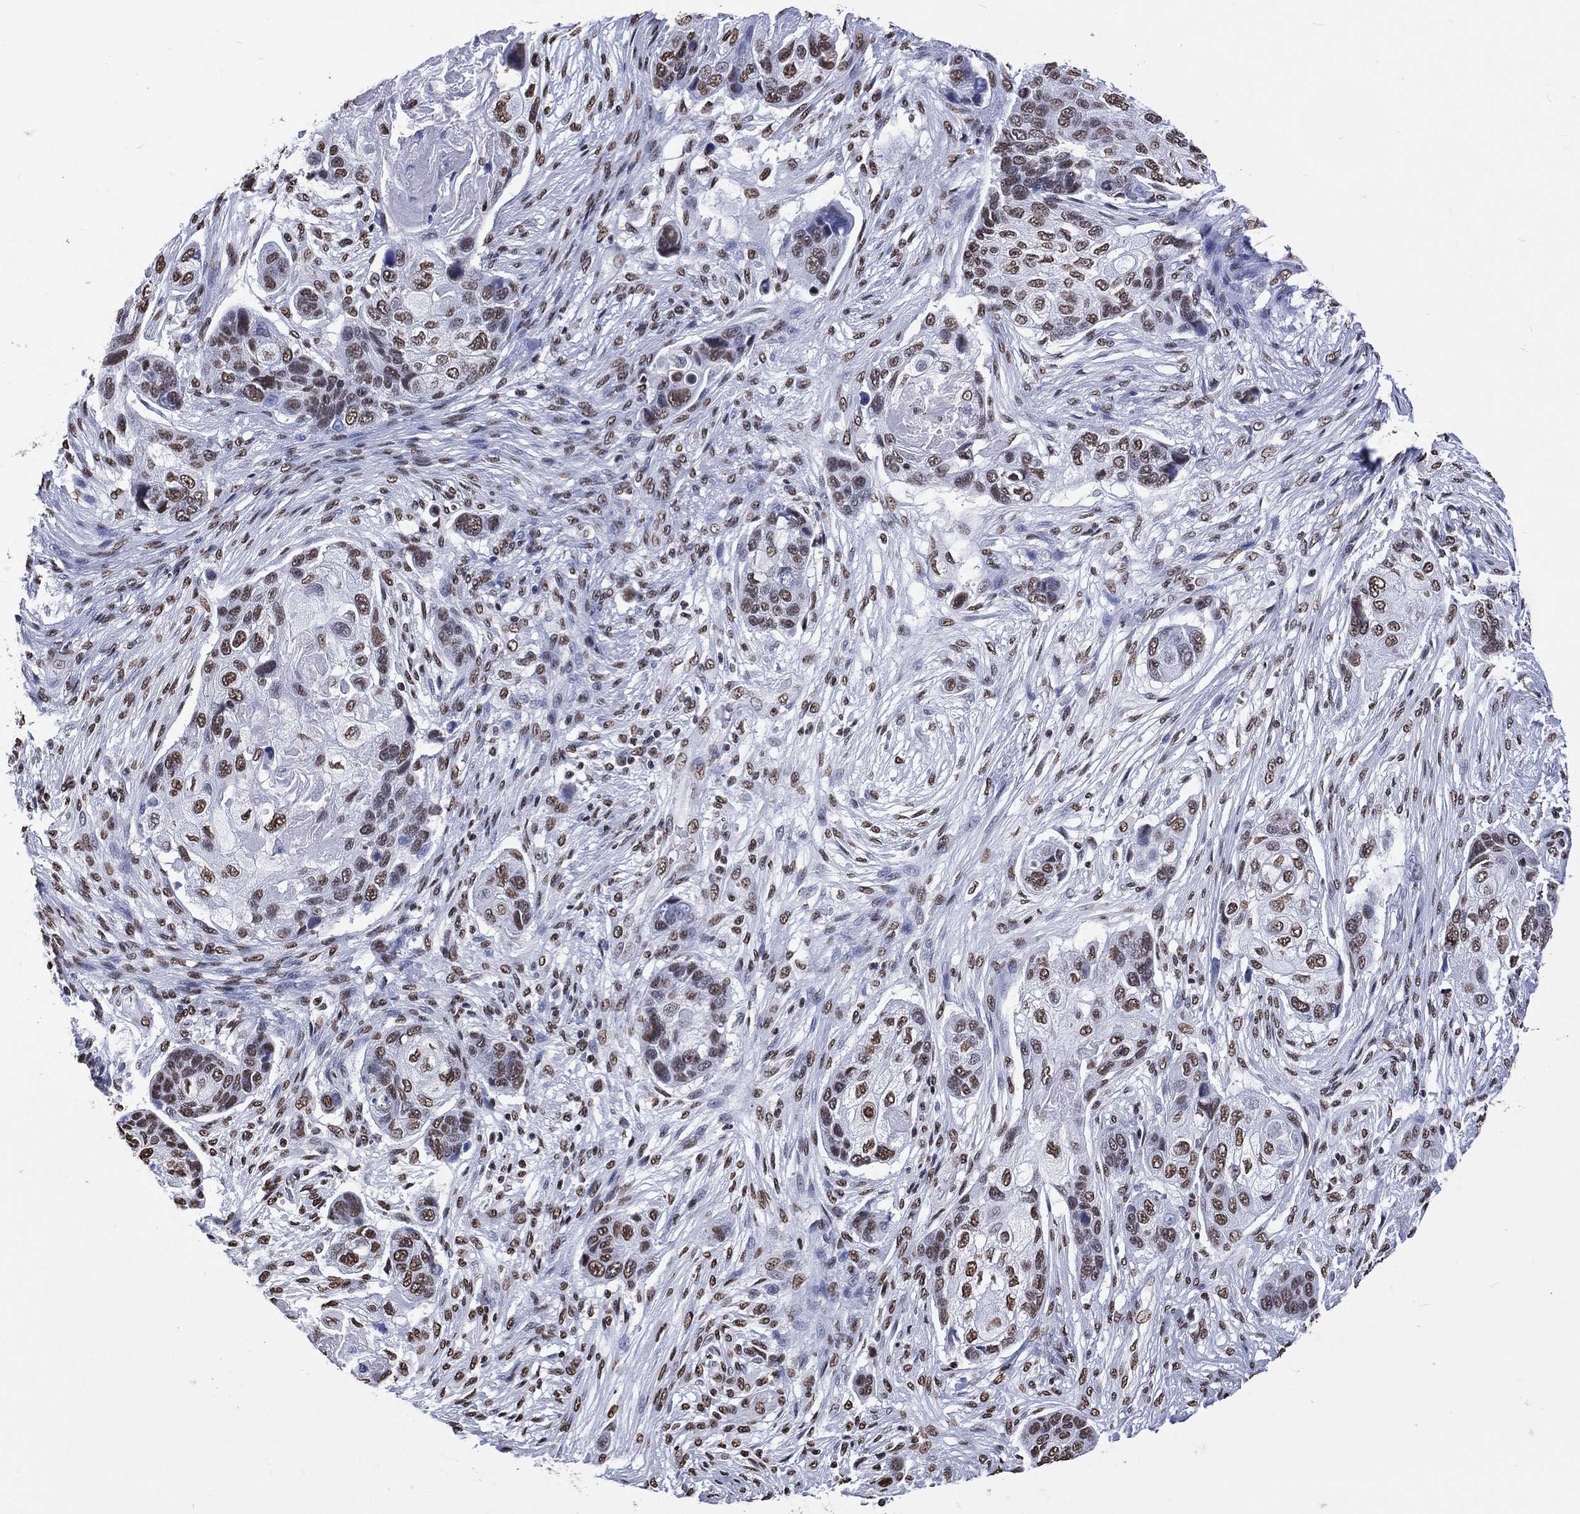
{"staining": {"intensity": "moderate", "quantity": ">75%", "location": "nuclear"}, "tissue": "lung cancer", "cell_type": "Tumor cells", "image_type": "cancer", "snomed": [{"axis": "morphology", "description": "Squamous cell carcinoma, NOS"}, {"axis": "topography", "description": "Lung"}], "caption": "About >75% of tumor cells in lung squamous cell carcinoma reveal moderate nuclear protein positivity as visualized by brown immunohistochemical staining.", "gene": "RETREG2", "patient": {"sex": "male", "age": 69}}